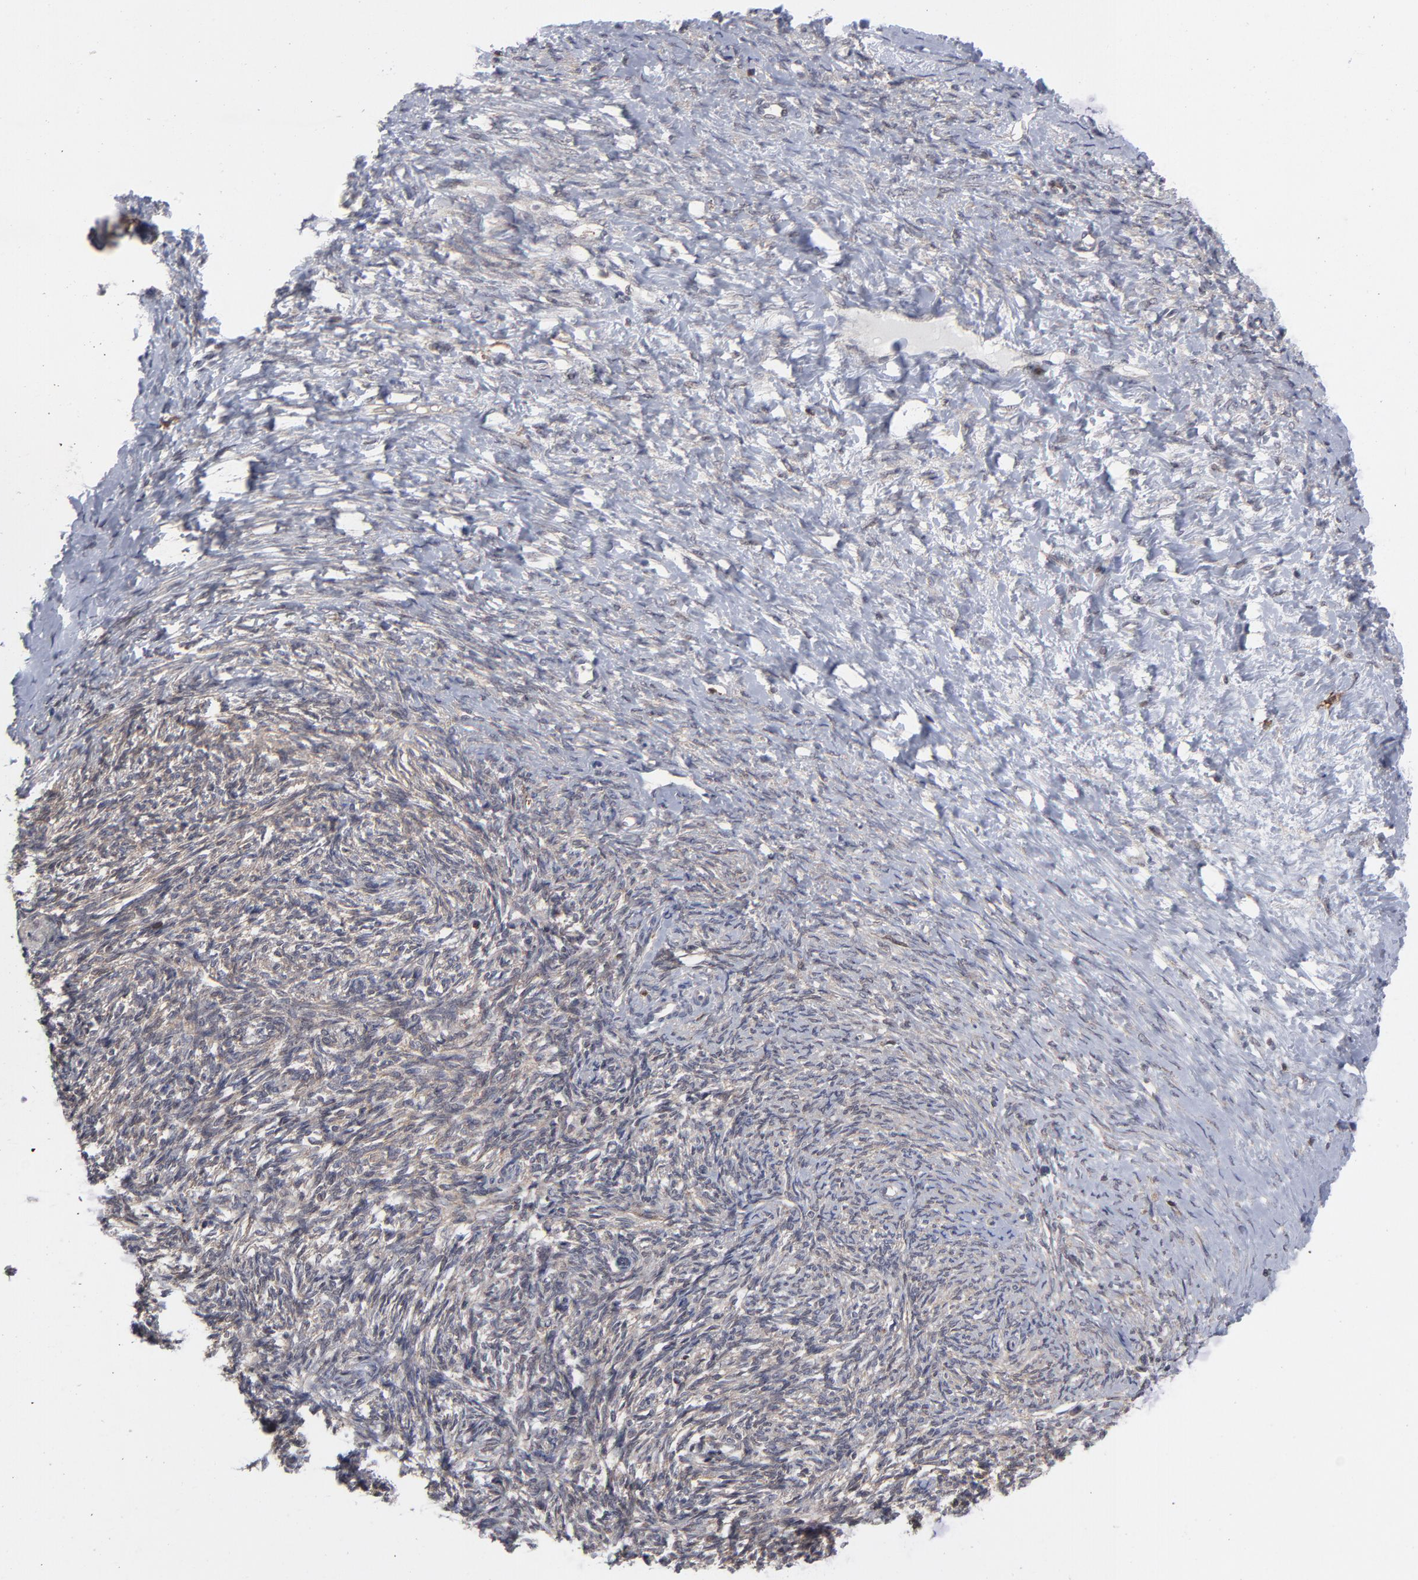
{"staining": {"intensity": "weak", "quantity": ">75%", "location": "cytoplasmic/membranous"}, "tissue": "ovarian cancer", "cell_type": "Tumor cells", "image_type": "cancer", "snomed": [{"axis": "morphology", "description": "Normal tissue, NOS"}, {"axis": "morphology", "description": "Cystadenocarcinoma, serous, NOS"}, {"axis": "topography", "description": "Ovary"}], "caption": "Immunohistochemical staining of ovarian serous cystadenocarcinoma shows low levels of weak cytoplasmic/membranous staining in approximately >75% of tumor cells. The protein is shown in brown color, while the nuclei are stained blue.", "gene": "MAP2K1", "patient": {"sex": "female", "age": 62}}